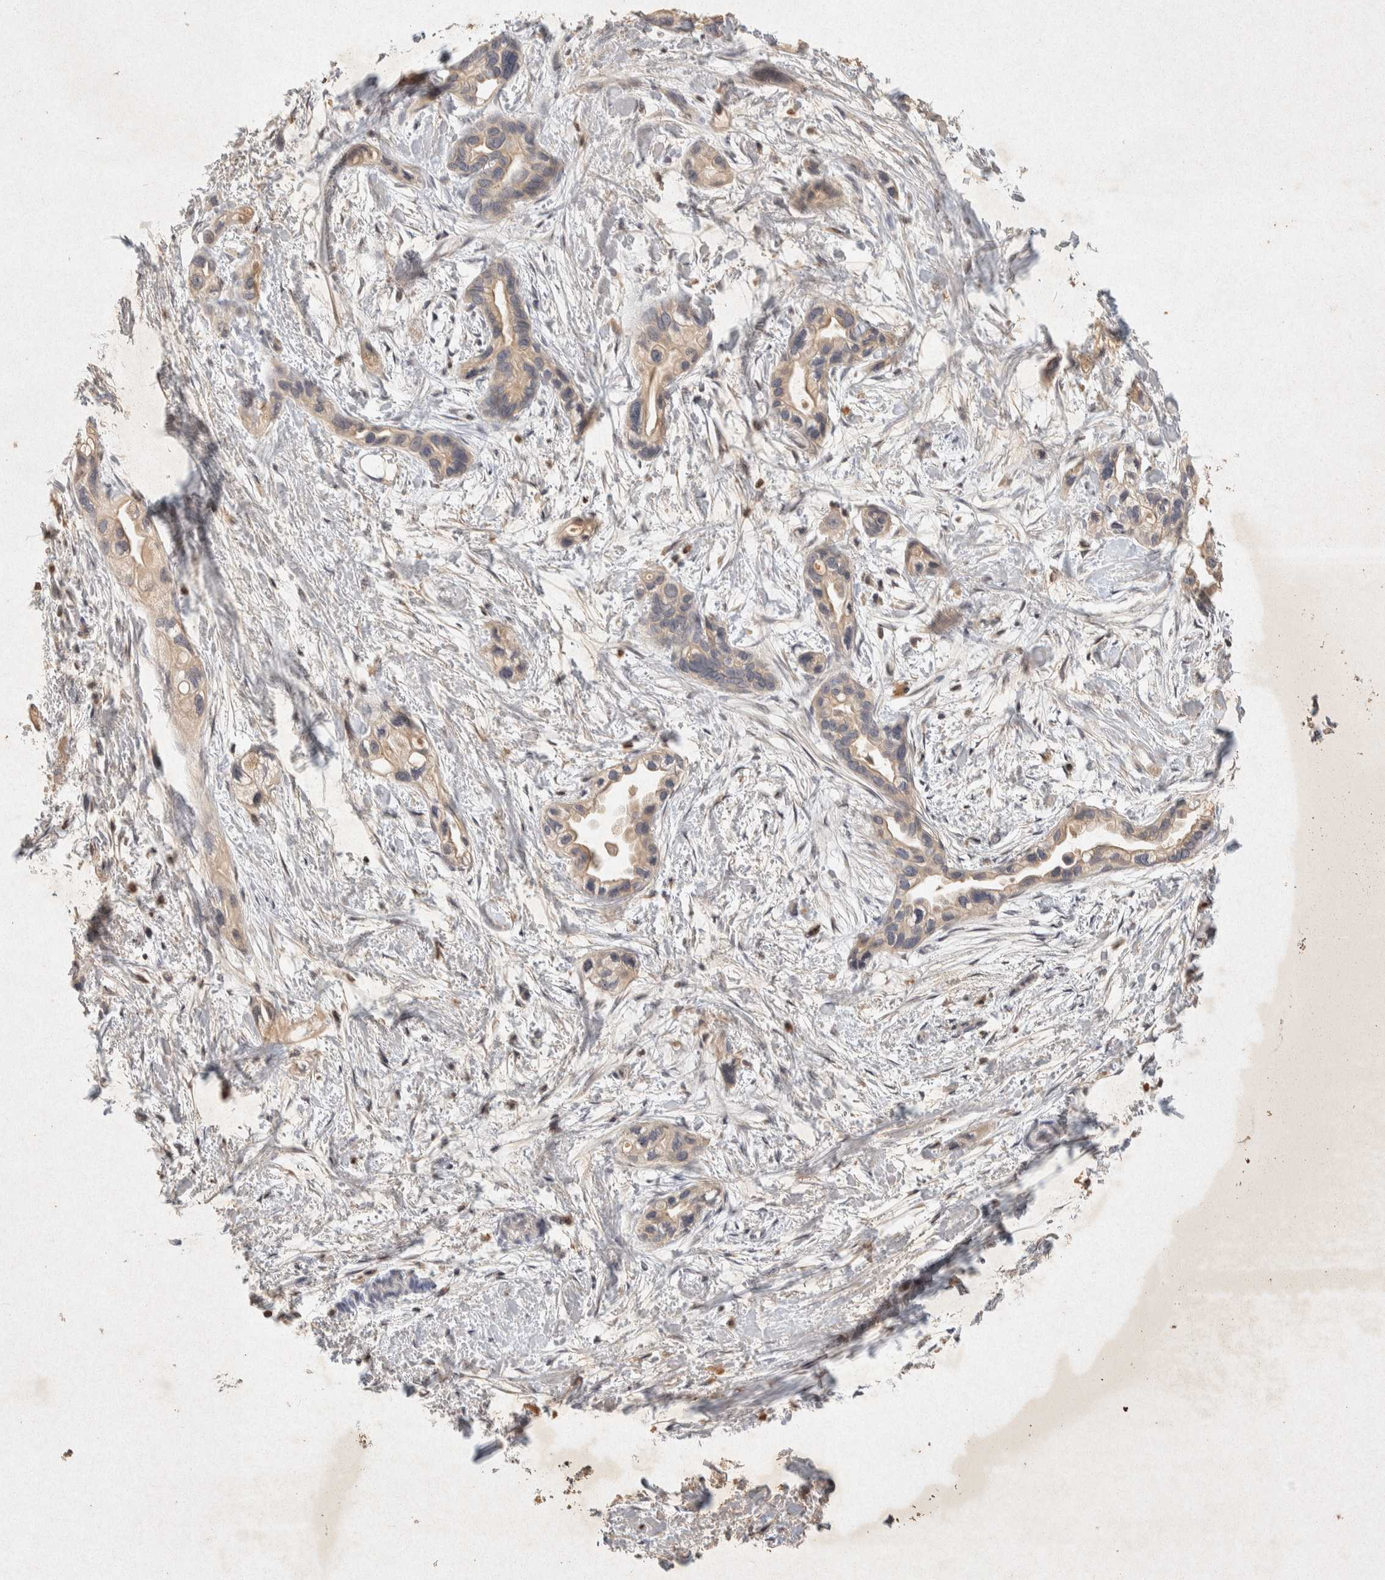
{"staining": {"intensity": "weak", "quantity": ">75%", "location": "cytoplasmic/membranous"}, "tissue": "pancreatic cancer", "cell_type": "Tumor cells", "image_type": "cancer", "snomed": [{"axis": "morphology", "description": "Adenocarcinoma, NOS"}, {"axis": "topography", "description": "Pancreas"}], "caption": "Weak cytoplasmic/membranous protein positivity is appreciated in about >75% of tumor cells in pancreatic cancer.", "gene": "RAC2", "patient": {"sex": "female", "age": 77}}